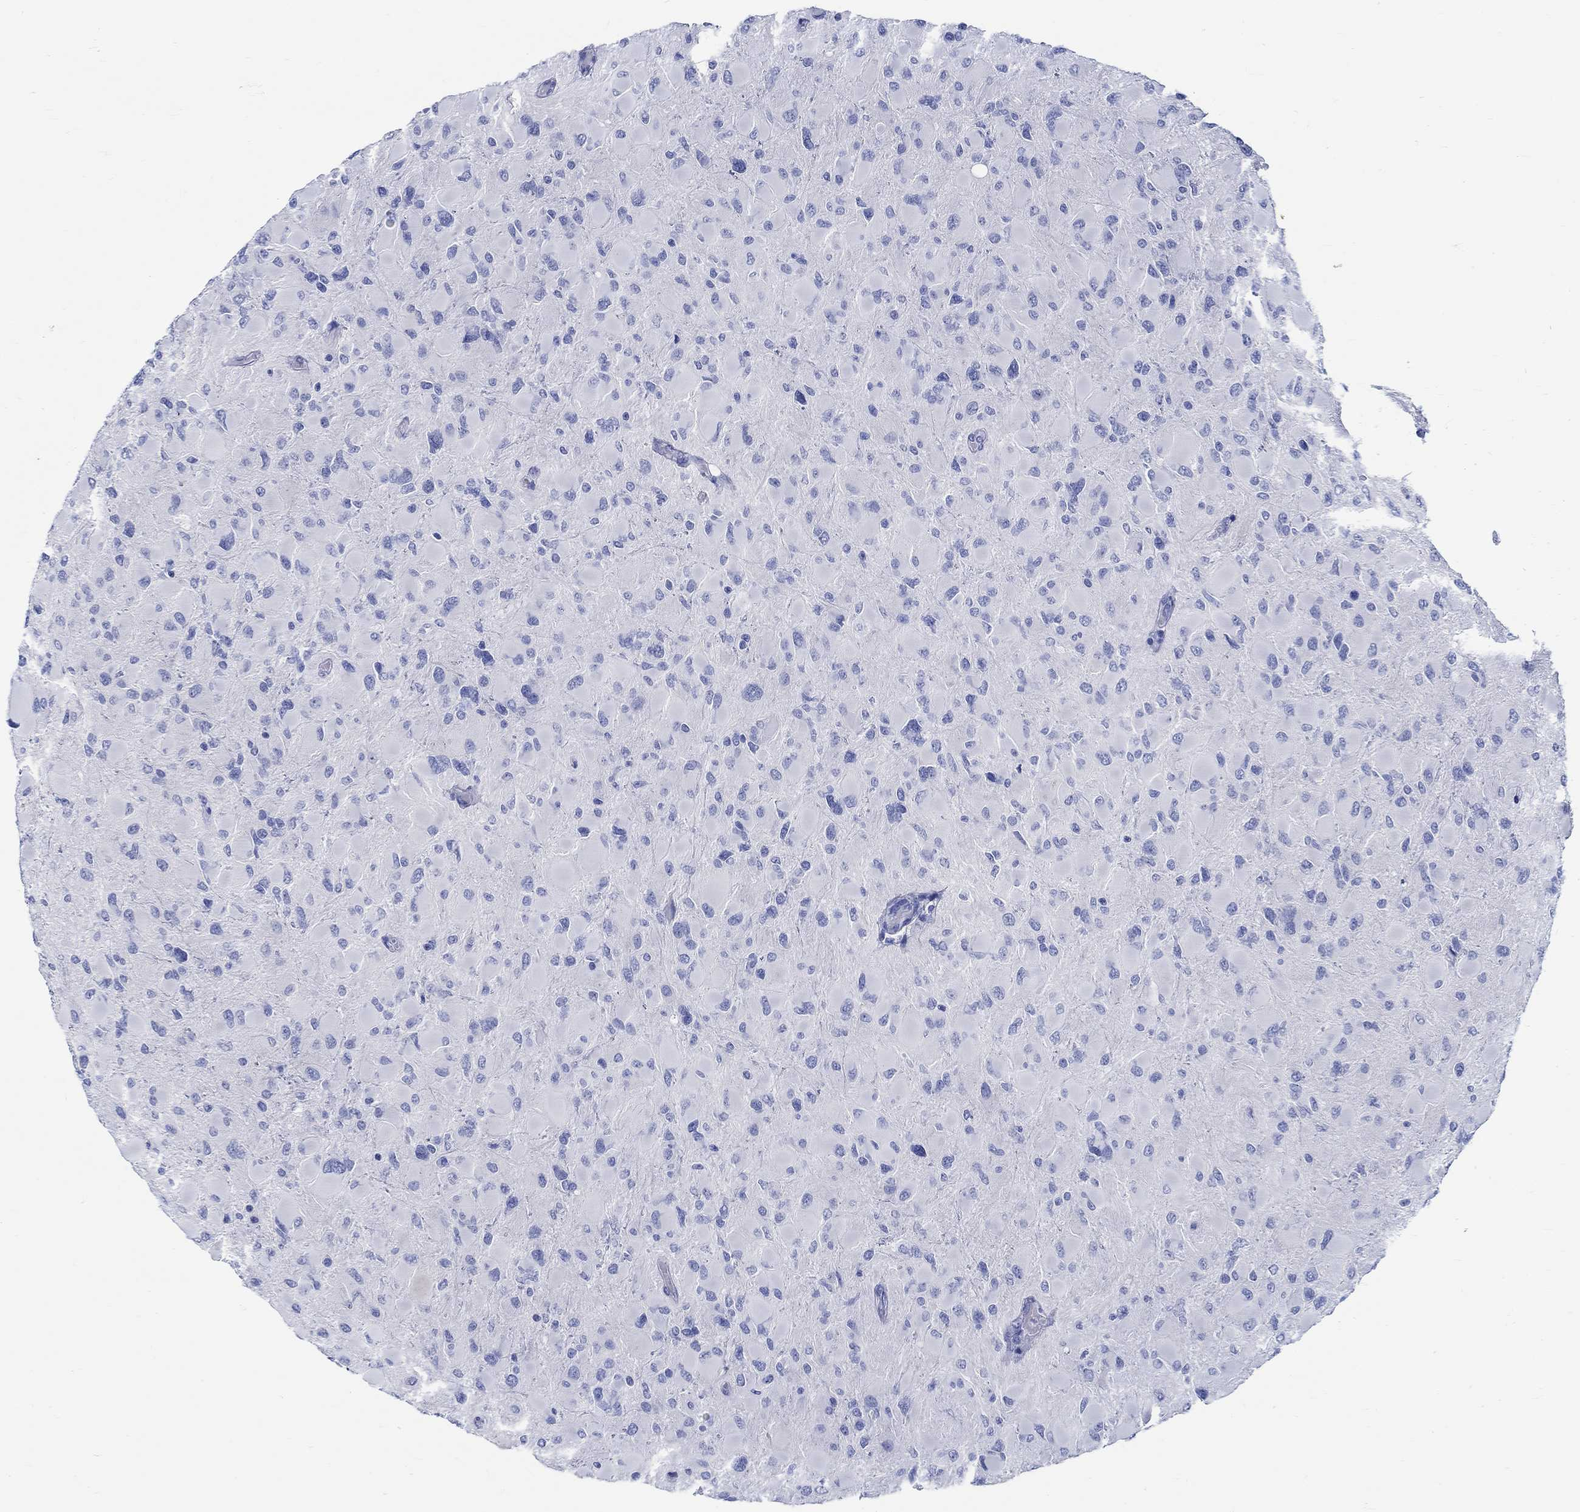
{"staining": {"intensity": "negative", "quantity": "none", "location": "none"}, "tissue": "glioma", "cell_type": "Tumor cells", "image_type": "cancer", "snomed": [{"axis": "morphology", "description": "Glioma, malignant, High grade"}, {"axis": "topography", "description": "Cerebral cortex"}], "caption": "A photomicrograph of malignant glioma (high-grade) stained for a protein exhibits no brown staining in tumor cells.", "gene": "RD3L", "patient": {"sex": "female", "age": 36}}